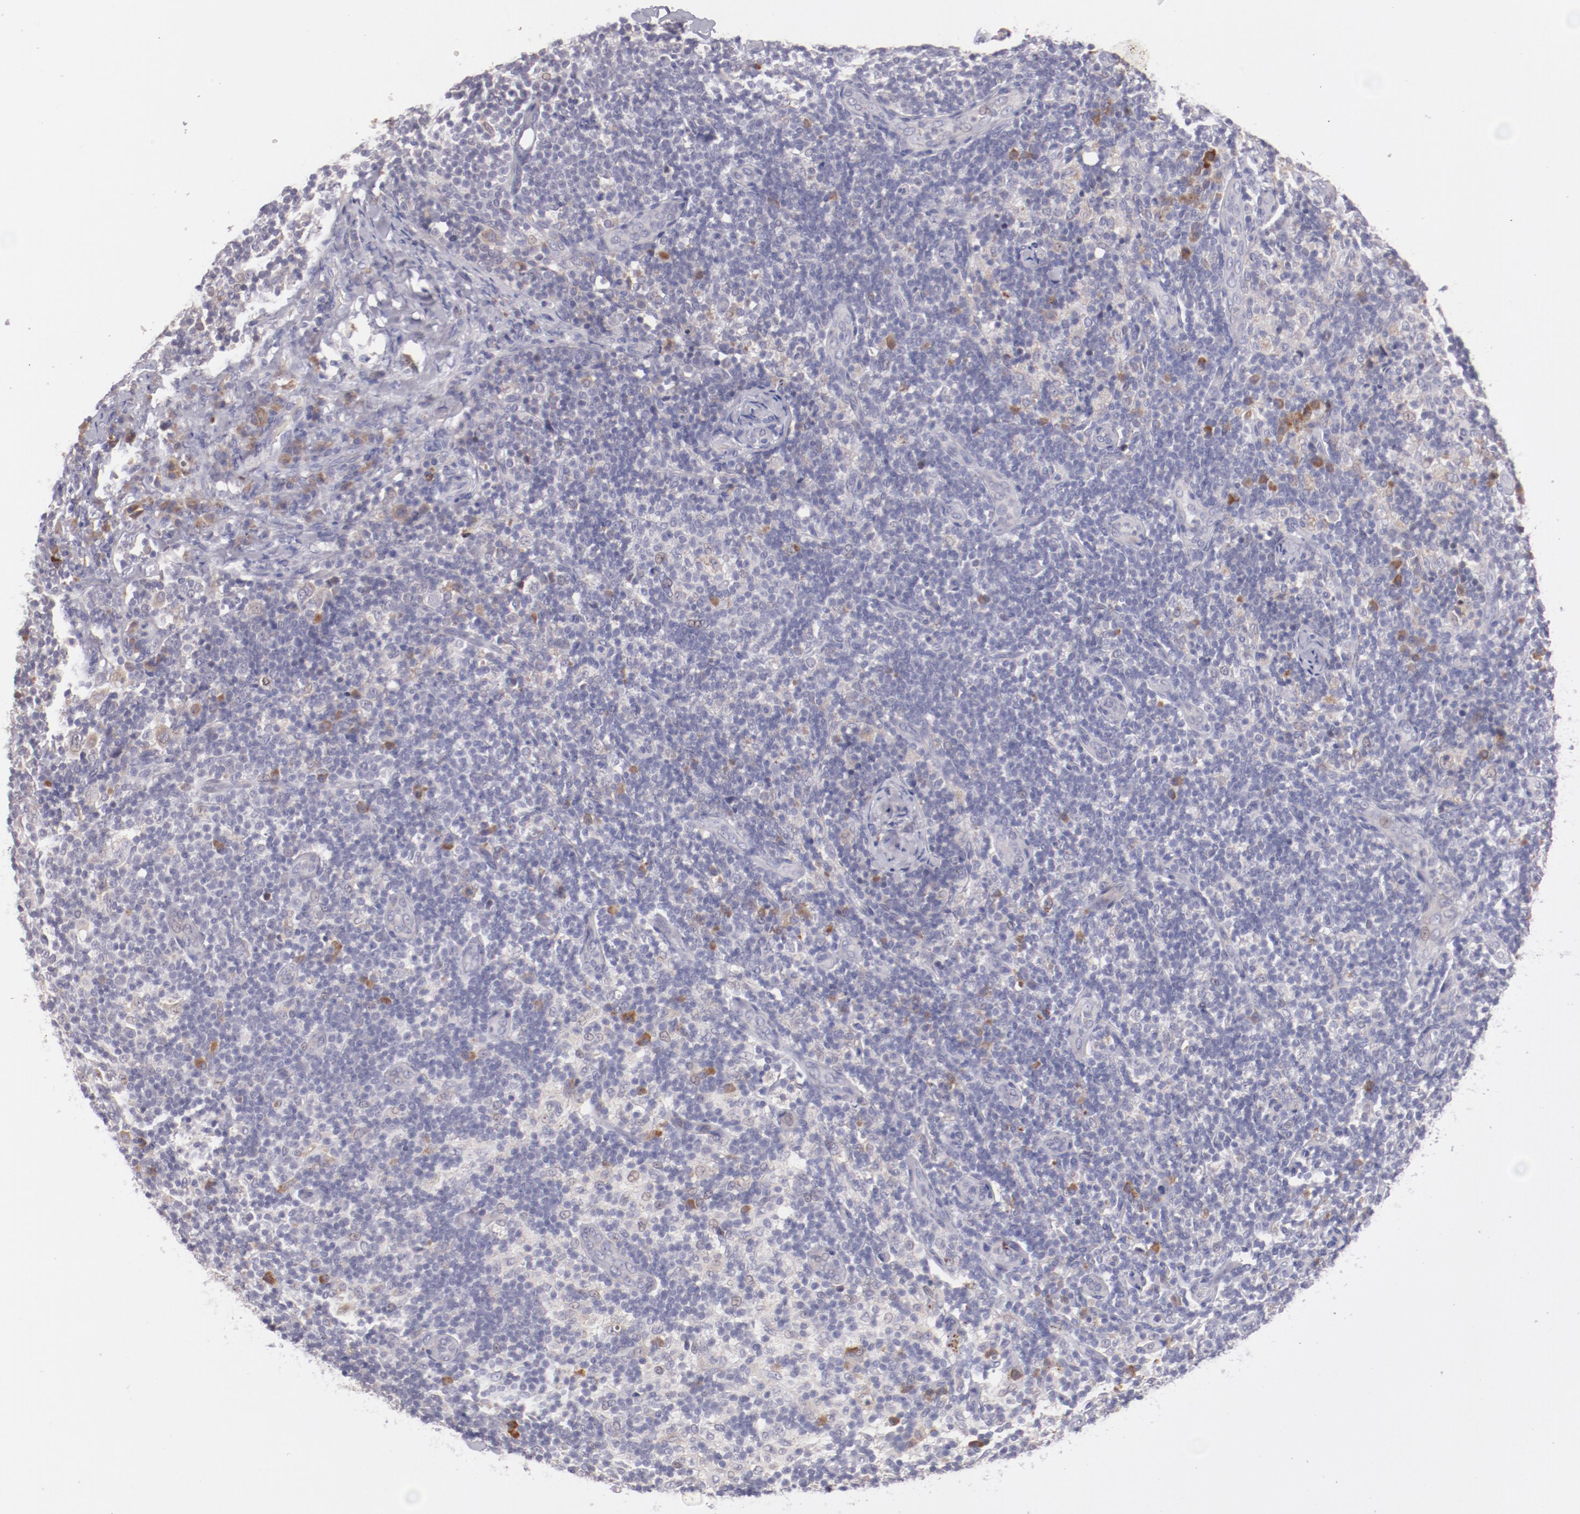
{"staining": {"intensity": "moderate", "quantity": "<25%", "location": "cytoplasmic/membranous"}, "tissue": "lymph node", "cell_type": "Germinal center cells", "image_type": "normal", "snomed": [{"axis": "morphology", "description": "Normal tissue, NOS"}, {"axis": "morphology", "description": "Inflammation, NOS"}, {"axis": "topography", "description": "Lymph node"}], "caption": "Immunohistochemistry (IHC) (DAB (3,3'-diaminobenzidine)) staining of benign human lymph node displays moderate cytoplasmic/membranous protein positivity in about <25% of germinal center cells. The protein of interest is shown in brown color, while the nuclei are stained blue.", "gene": "TRAF3", "patient": {"sex": "male", "age": 46}}